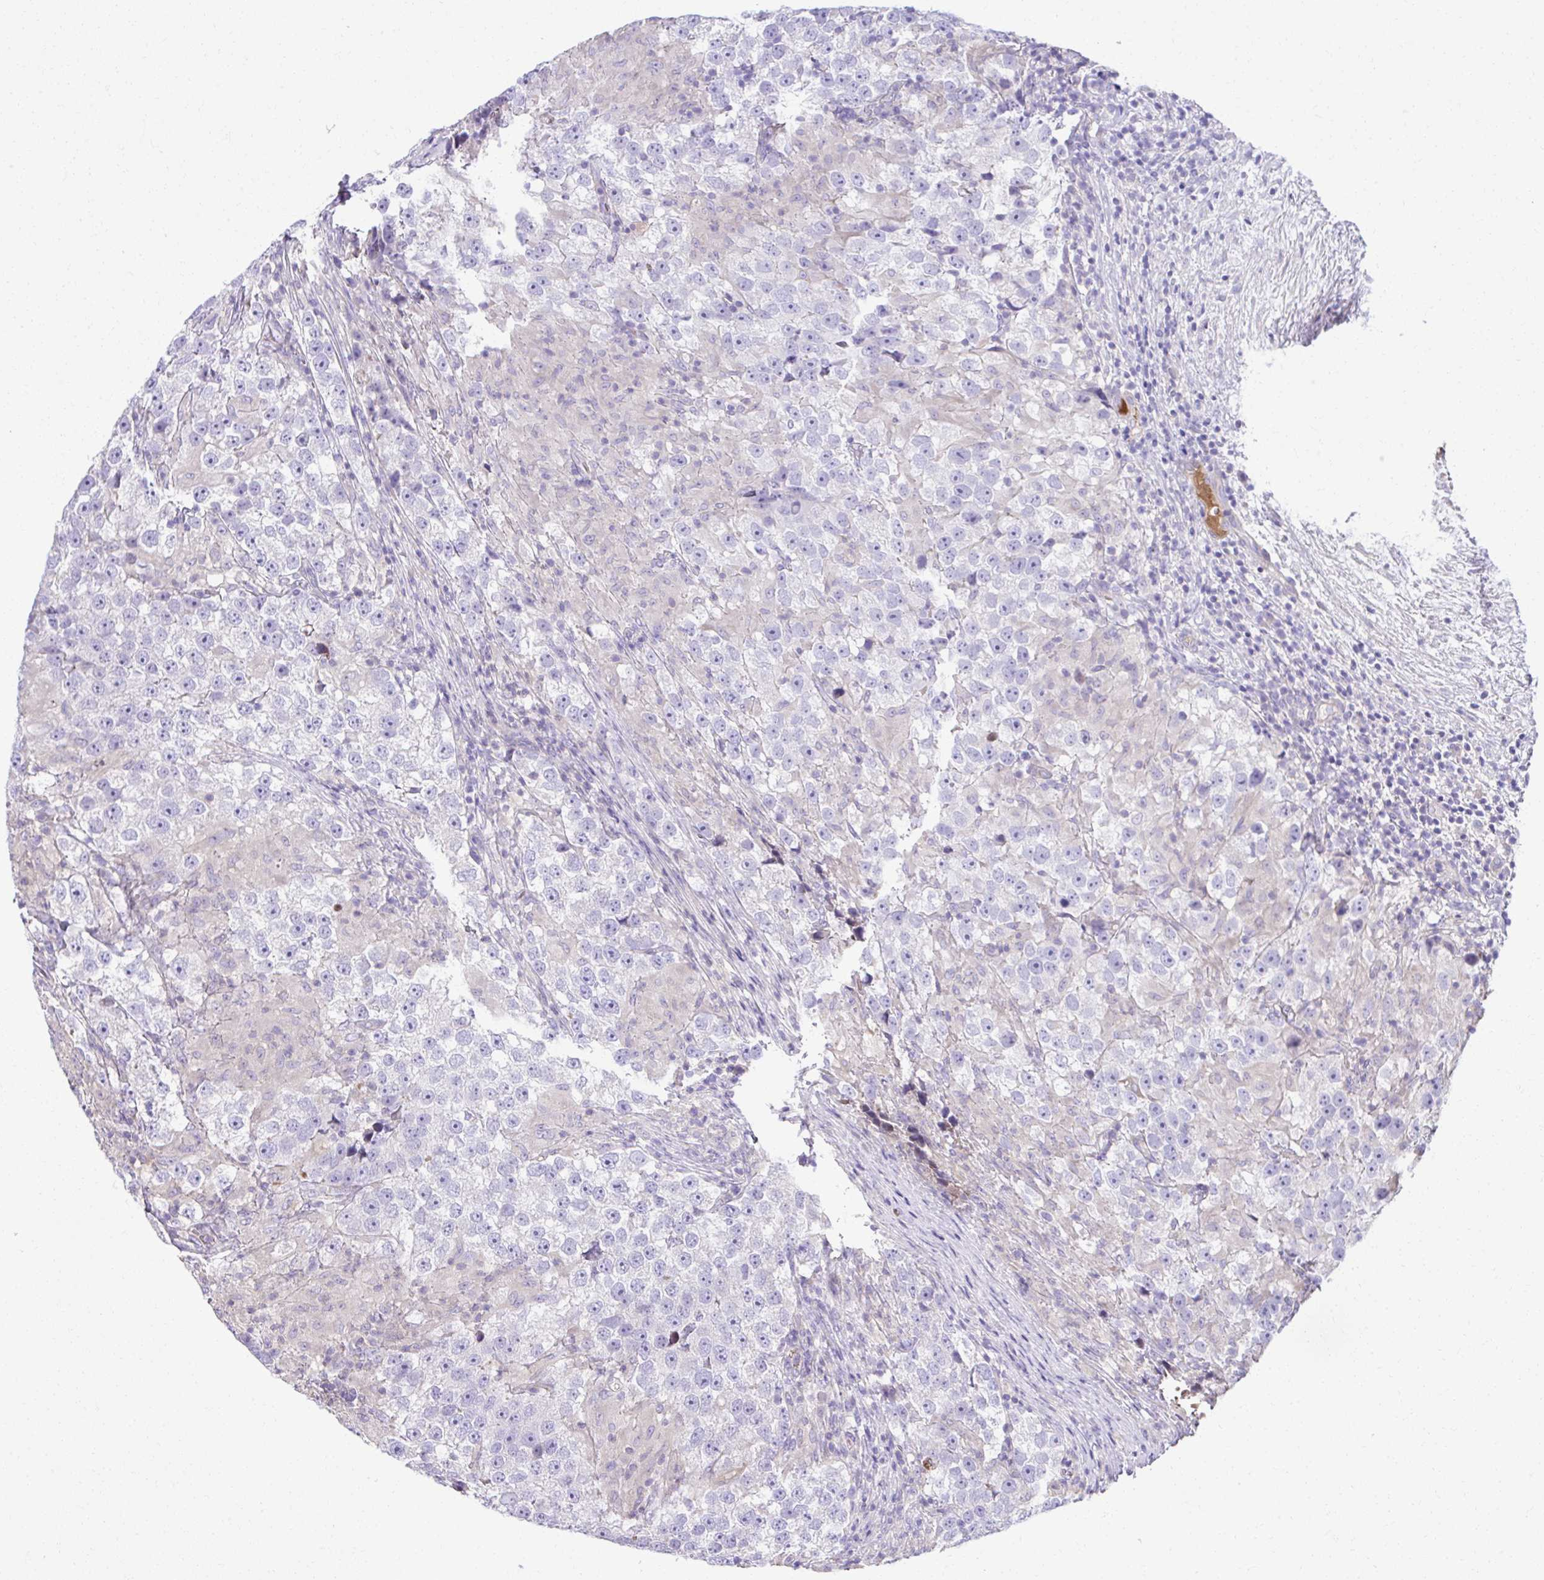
{"staining": {"intensity": "negative", "quantity": "none", "location": "none"}, "tissue": "testis cancer", "cell_type": "Tumor cells", "image_type": "cancer", "snomed": [{"axis": "morphology", "description": "Seminoma, NOS"}, {"axis": "topography", "description": "Testis"}], "caption": "High power microscopy image of an IHC micrograph of seminoma (testis), revealing no significant expression in tumor cells. (Stains: DAB (3,3'-diaminobenzidine) immunohistochemistry with hematoxylin counter stain, Microscopy: brightfield microscopy at high magnification).", "gene": "CCDC85C", "patient": {"sex": "male", "age": 46}}